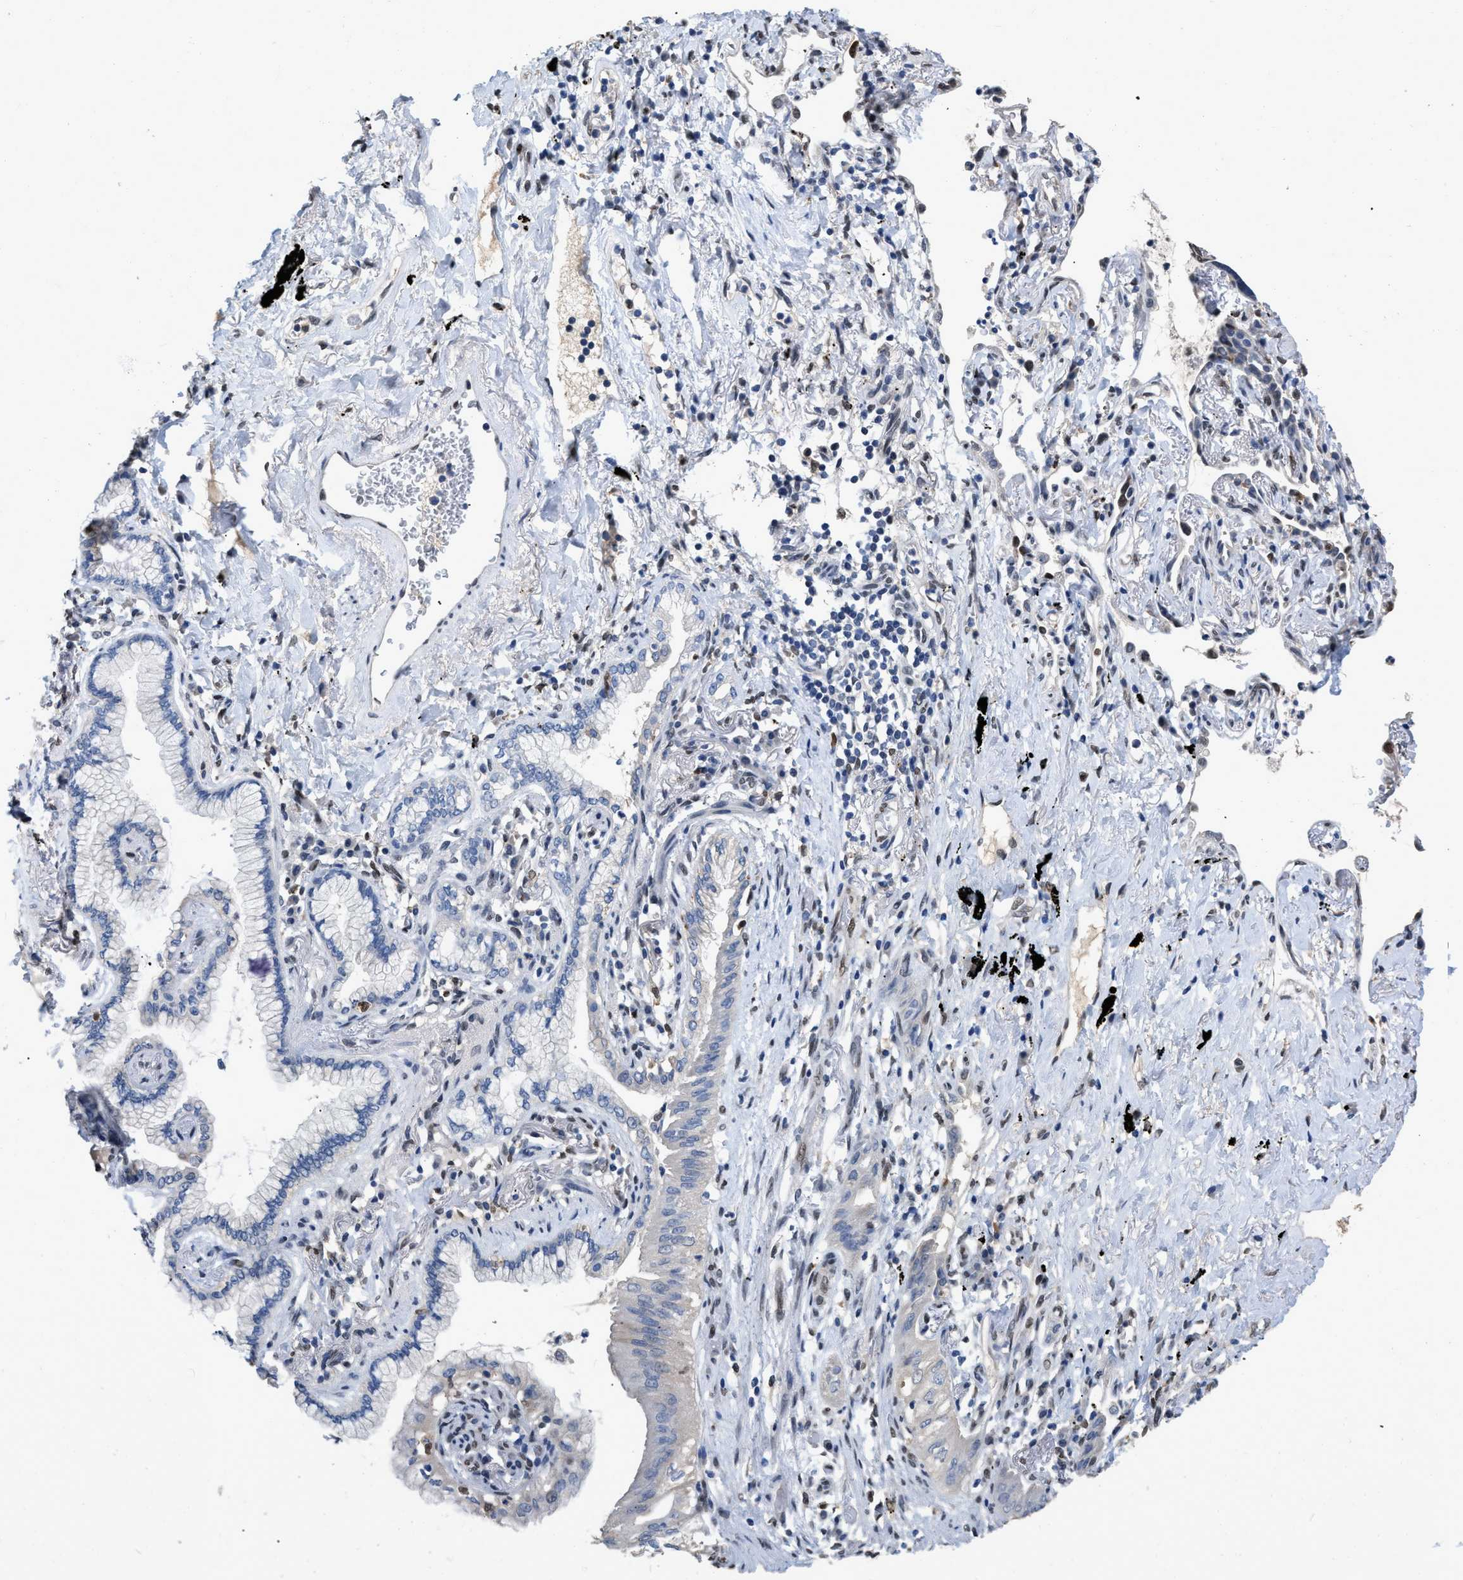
{"staining": {"intensity": "negative", "quantity": "none", "location": "none"}, "tissue": "lung cancer", "cell_type": "Tumor cells", "image_type": "cancer", "snomed": [{"axis": "morphology", "description": "Normal tissue, NOS"}, {"axis": "morphology", "description": "Adenocarcinoma, NOS"}, {"axis": "topography", "description": "Bronchus"}, {"axis": "topography", "description": "Lung"}], "caption": "Immunohistochemistry (IHC) of lung cancer demonstrates no expression in tumor cells.", "gene": "QKI", "patient": {"sex": "female", "age": 70}}